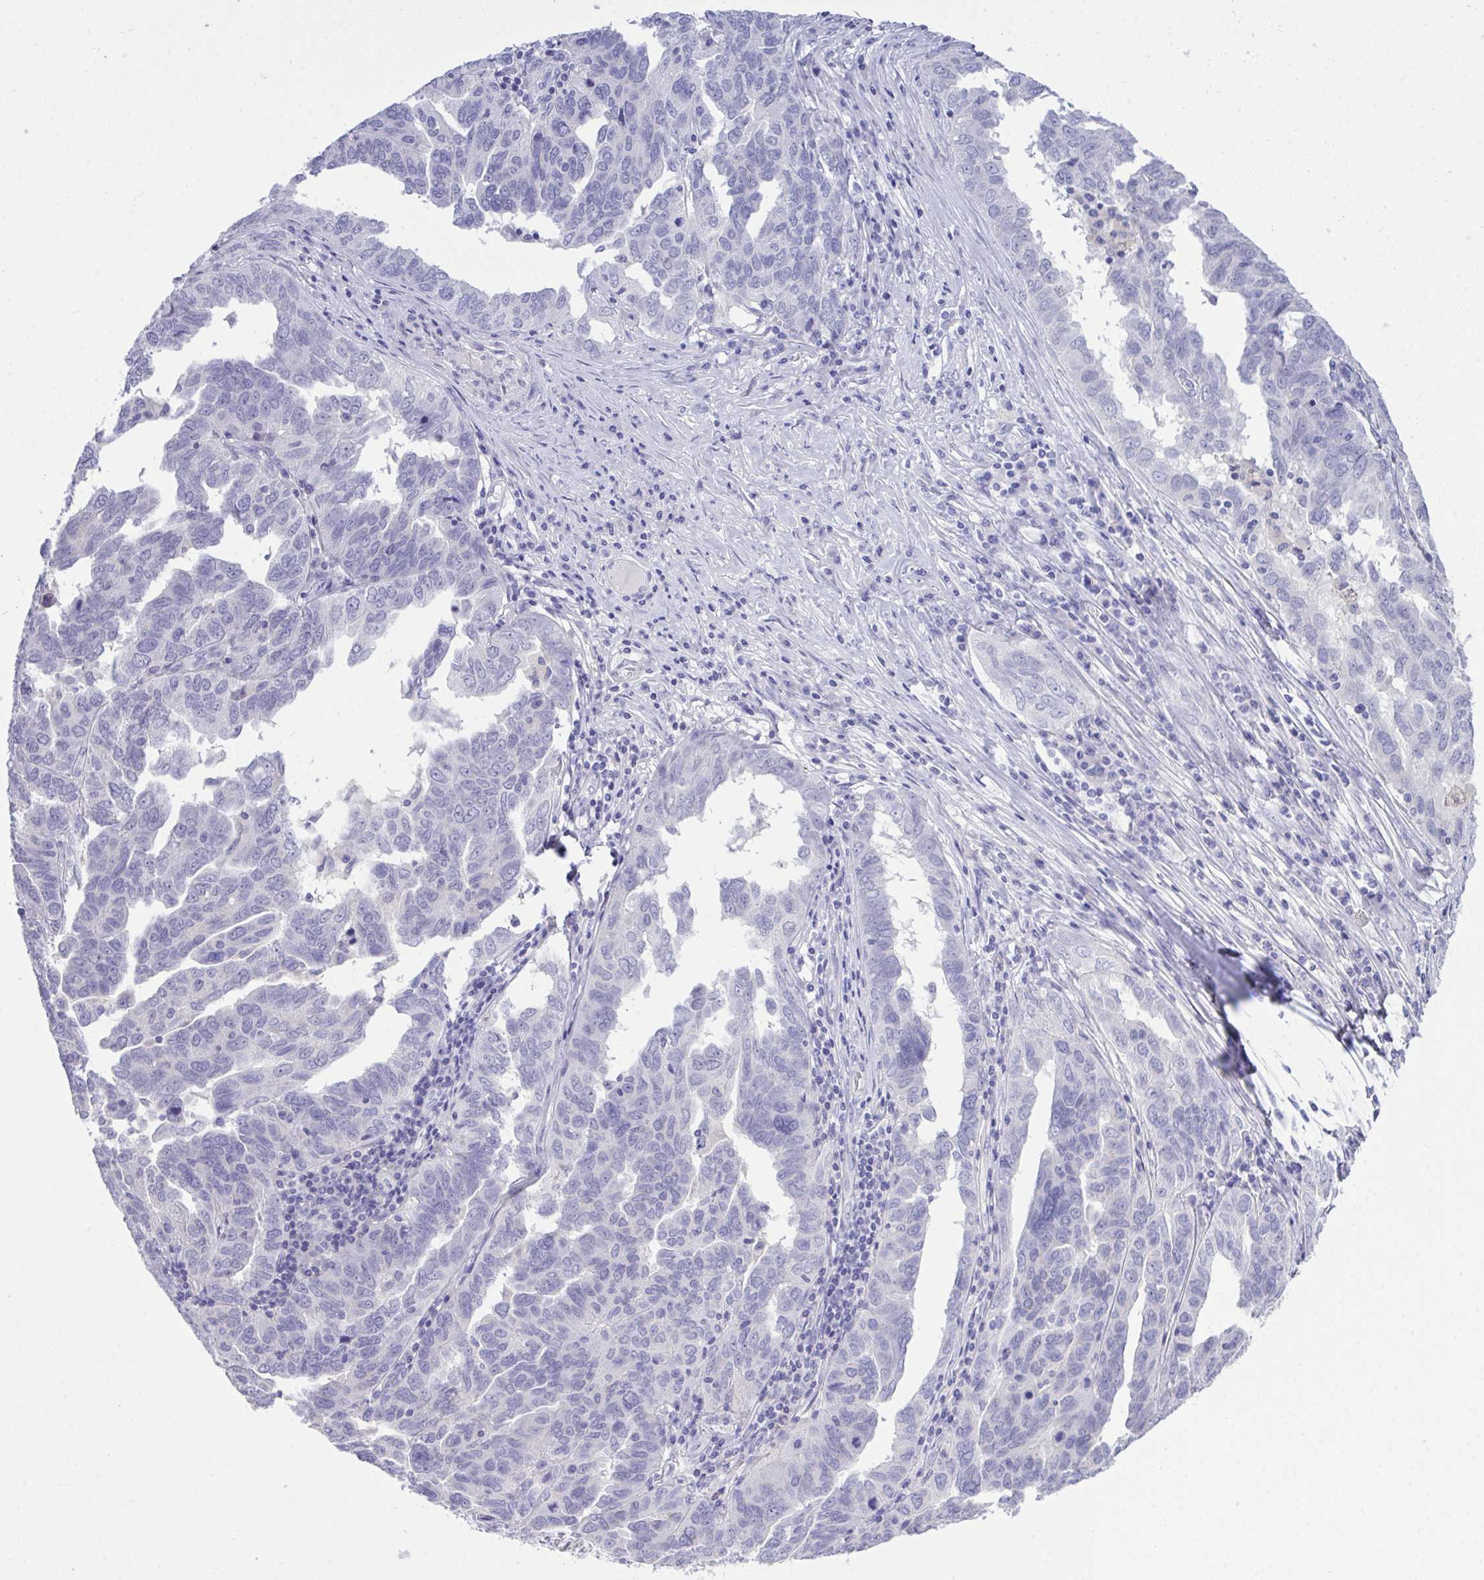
{"staining": {"intensity": "negative", "quantity": "none", "location": "none"}, "tissue": "ovarian cancer", "cell_type": "Tumor cells", "image_type": "cancer", "snomed": [{"axis": "morphology", "description": "Cystadenocarcinoma, serous, NOS"}, {"axis": "topography", "description": "Ovary"}], "caption": "A micrograph of human ovarian serous cystadenocarcinoma is negative for staining in tumor cells.", "gene": "PLEKHH1", "patient": {"sex": "female", "age": 64}}